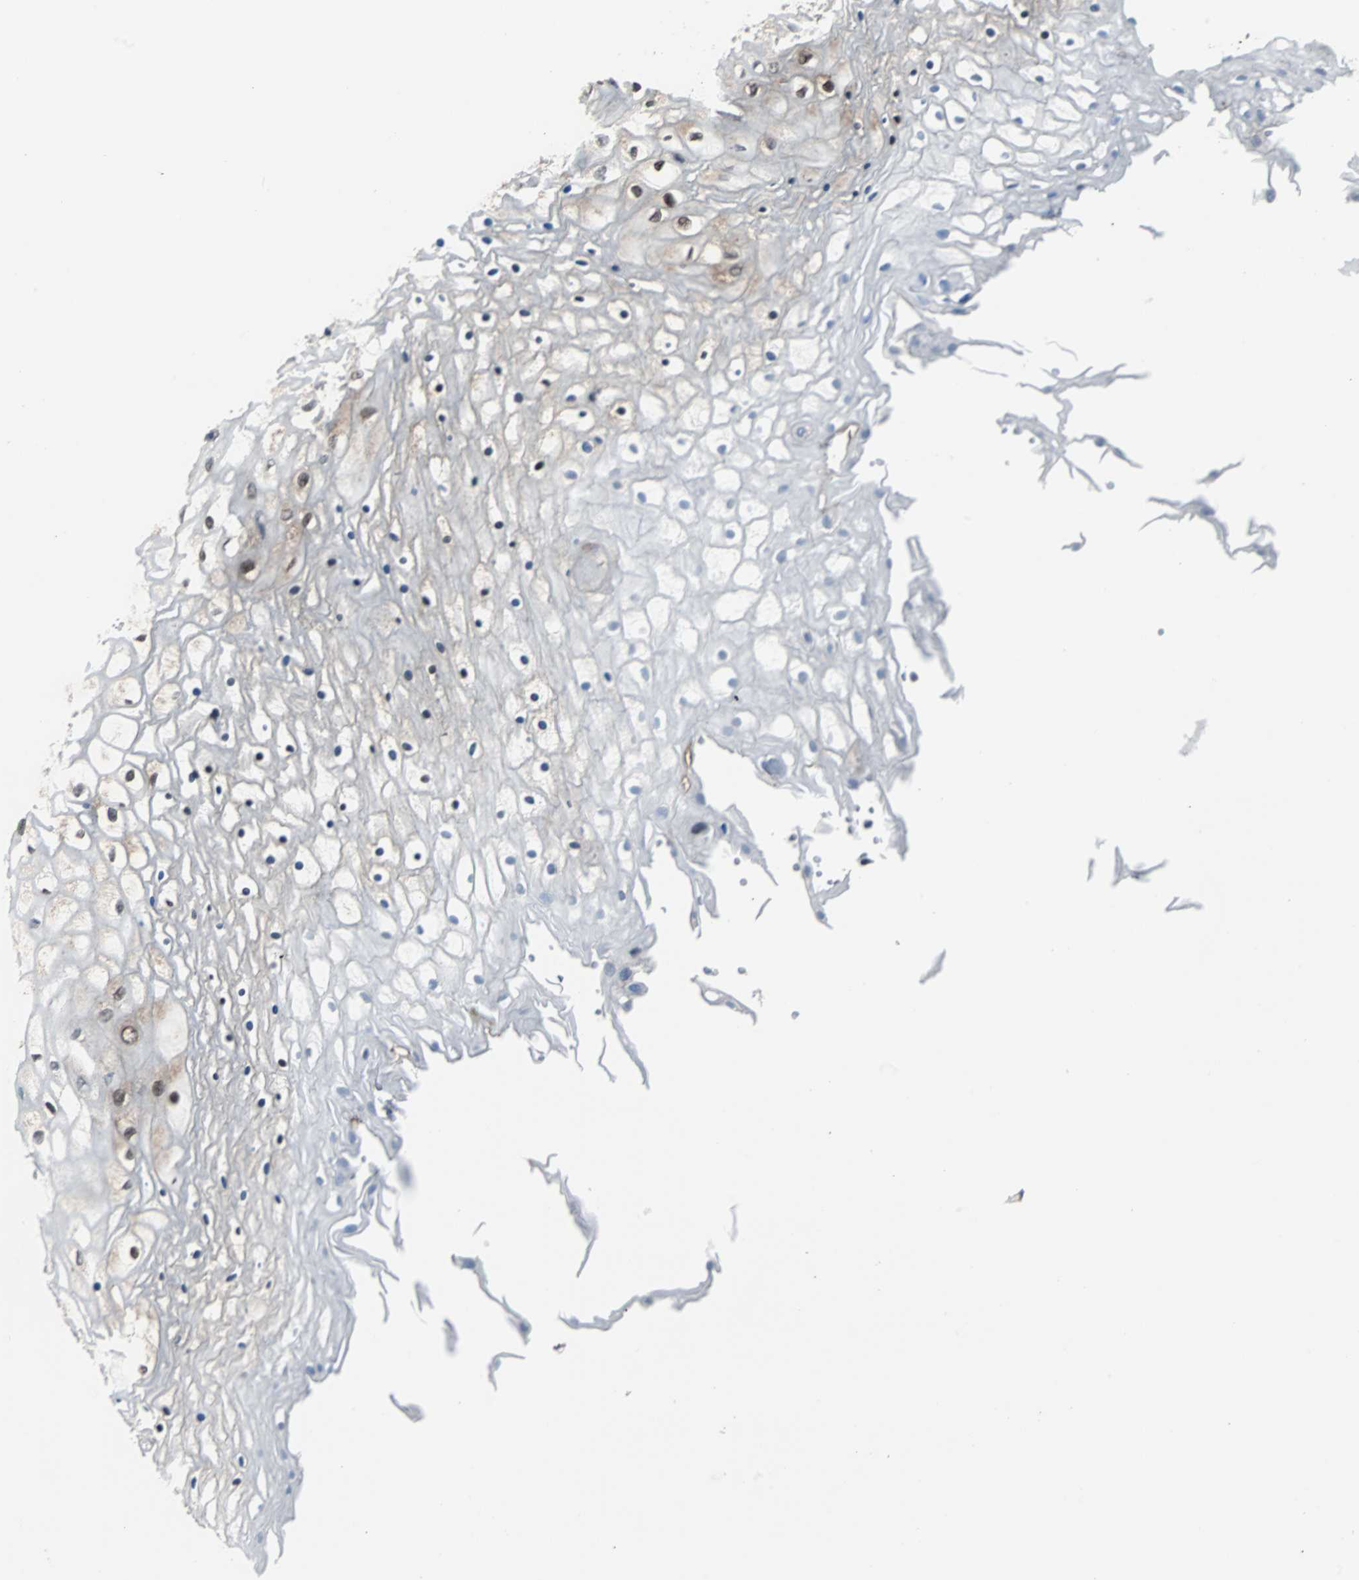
{"staining": {"intensity": "moderate", "quantity": ">75%", "location": "nuclear"}, "tissue": "vagina", "cell_type": "Squamous epithelial cells", "image_type": "normal", "snomed": [{"axis": "morphology", "description": "Normal tissue, NOS"}, {"axis": "topography", "description": "Vagina"}], "caption": "The photomicrograph shows staining of normal vagina, revealing moderate nuclear protein expression (brown color) within squamous epithelial cells.", "gene": "VCP", "patient": {"sex": "female", "age": 34}}